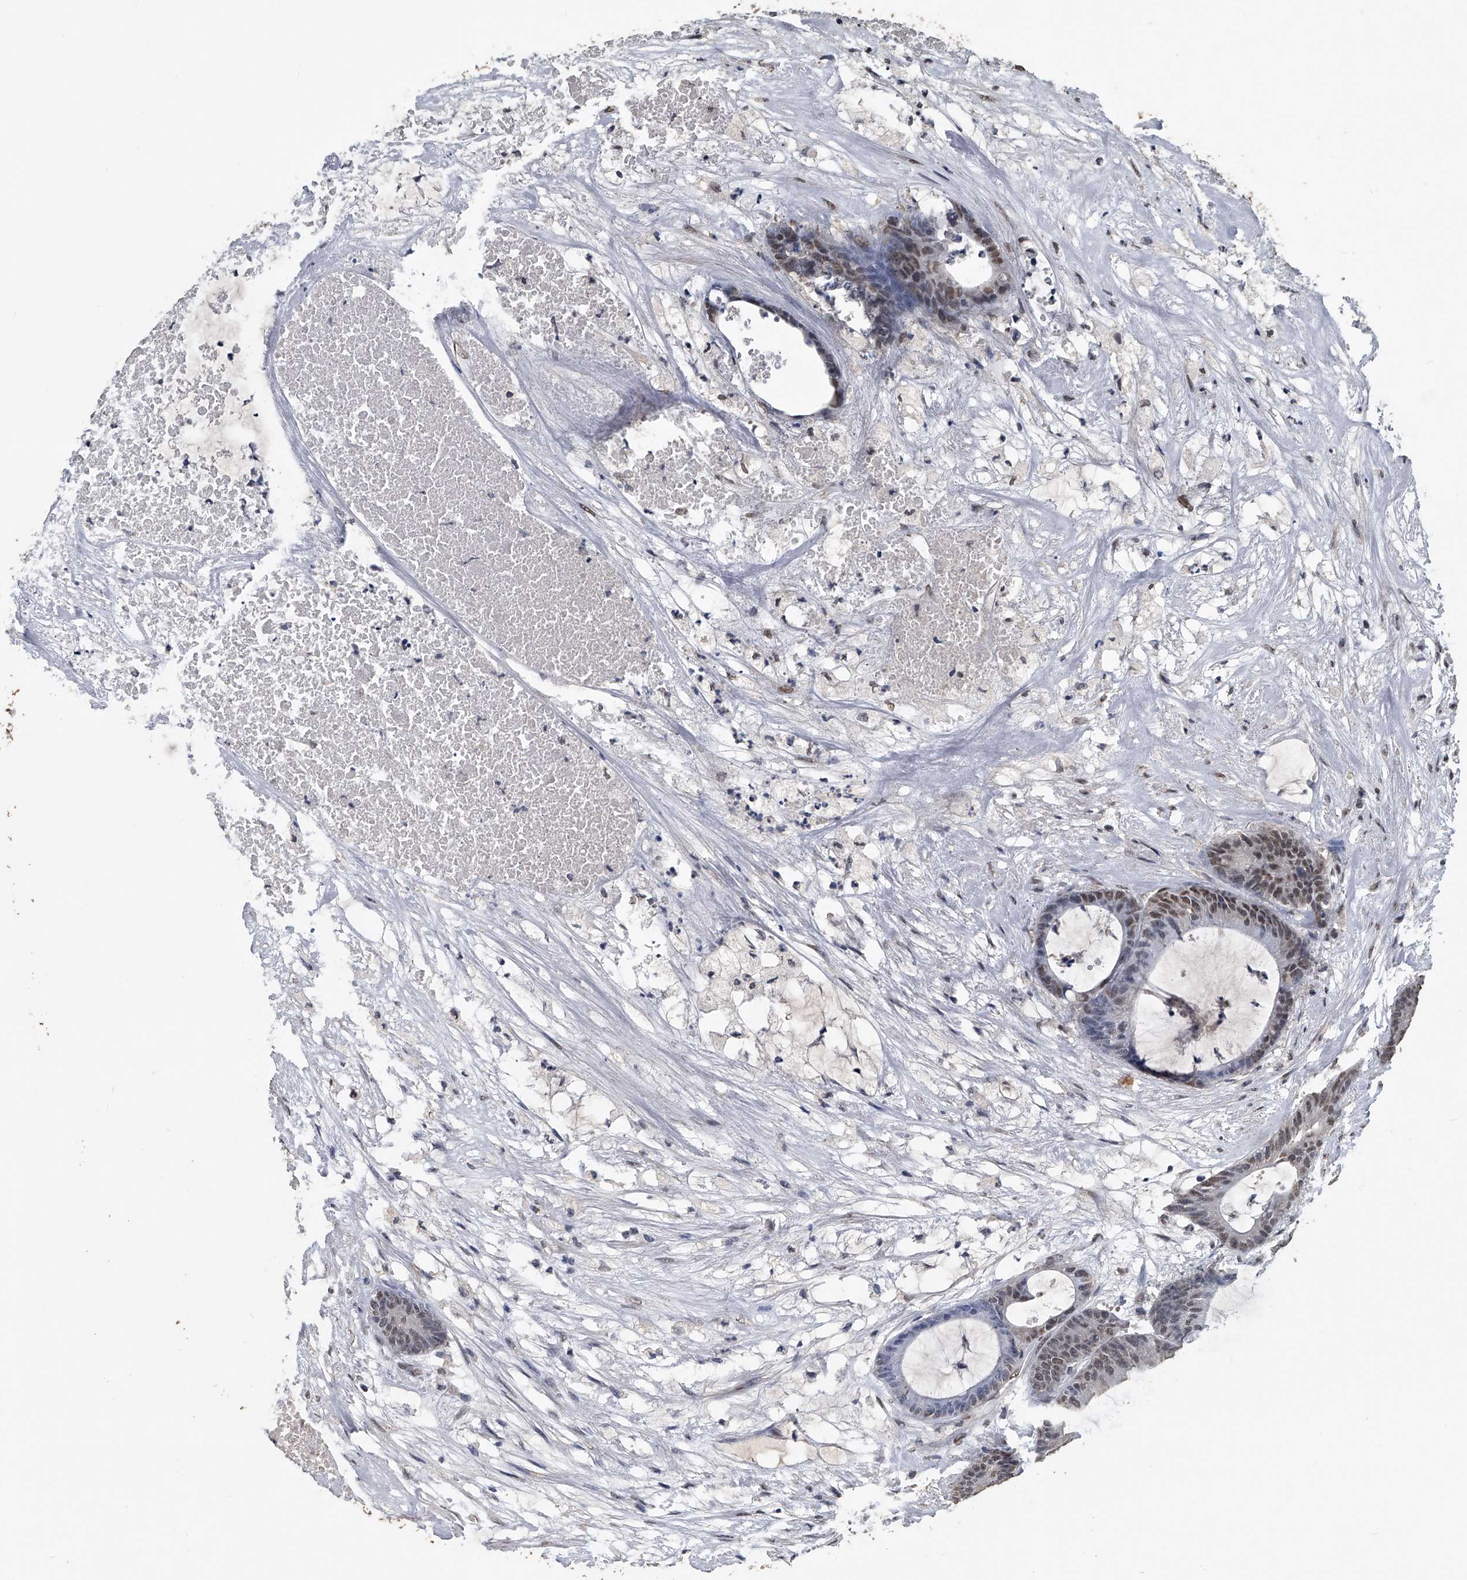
{"staining": {"intensity": "weak", "quantity": "<25%", "location": "nuclear"}, "tissue": "colorectal cancer", "cell_type": "Tumor cells", "image_type": "cancer", "snomed": [{"axis": "morphology", "description": "Adenocarcinoma, NOS"}, {"axis": "topography", "description": "Colon"}], "caption": "A photomicrograph of human colorectal cancer is negative for staining in tumor cells. (DAB immunohistochemistry (IHC) with hematoxylin counter stain).", "gene": "MATR3", "patient": {"sex": "female", "age": 84}}